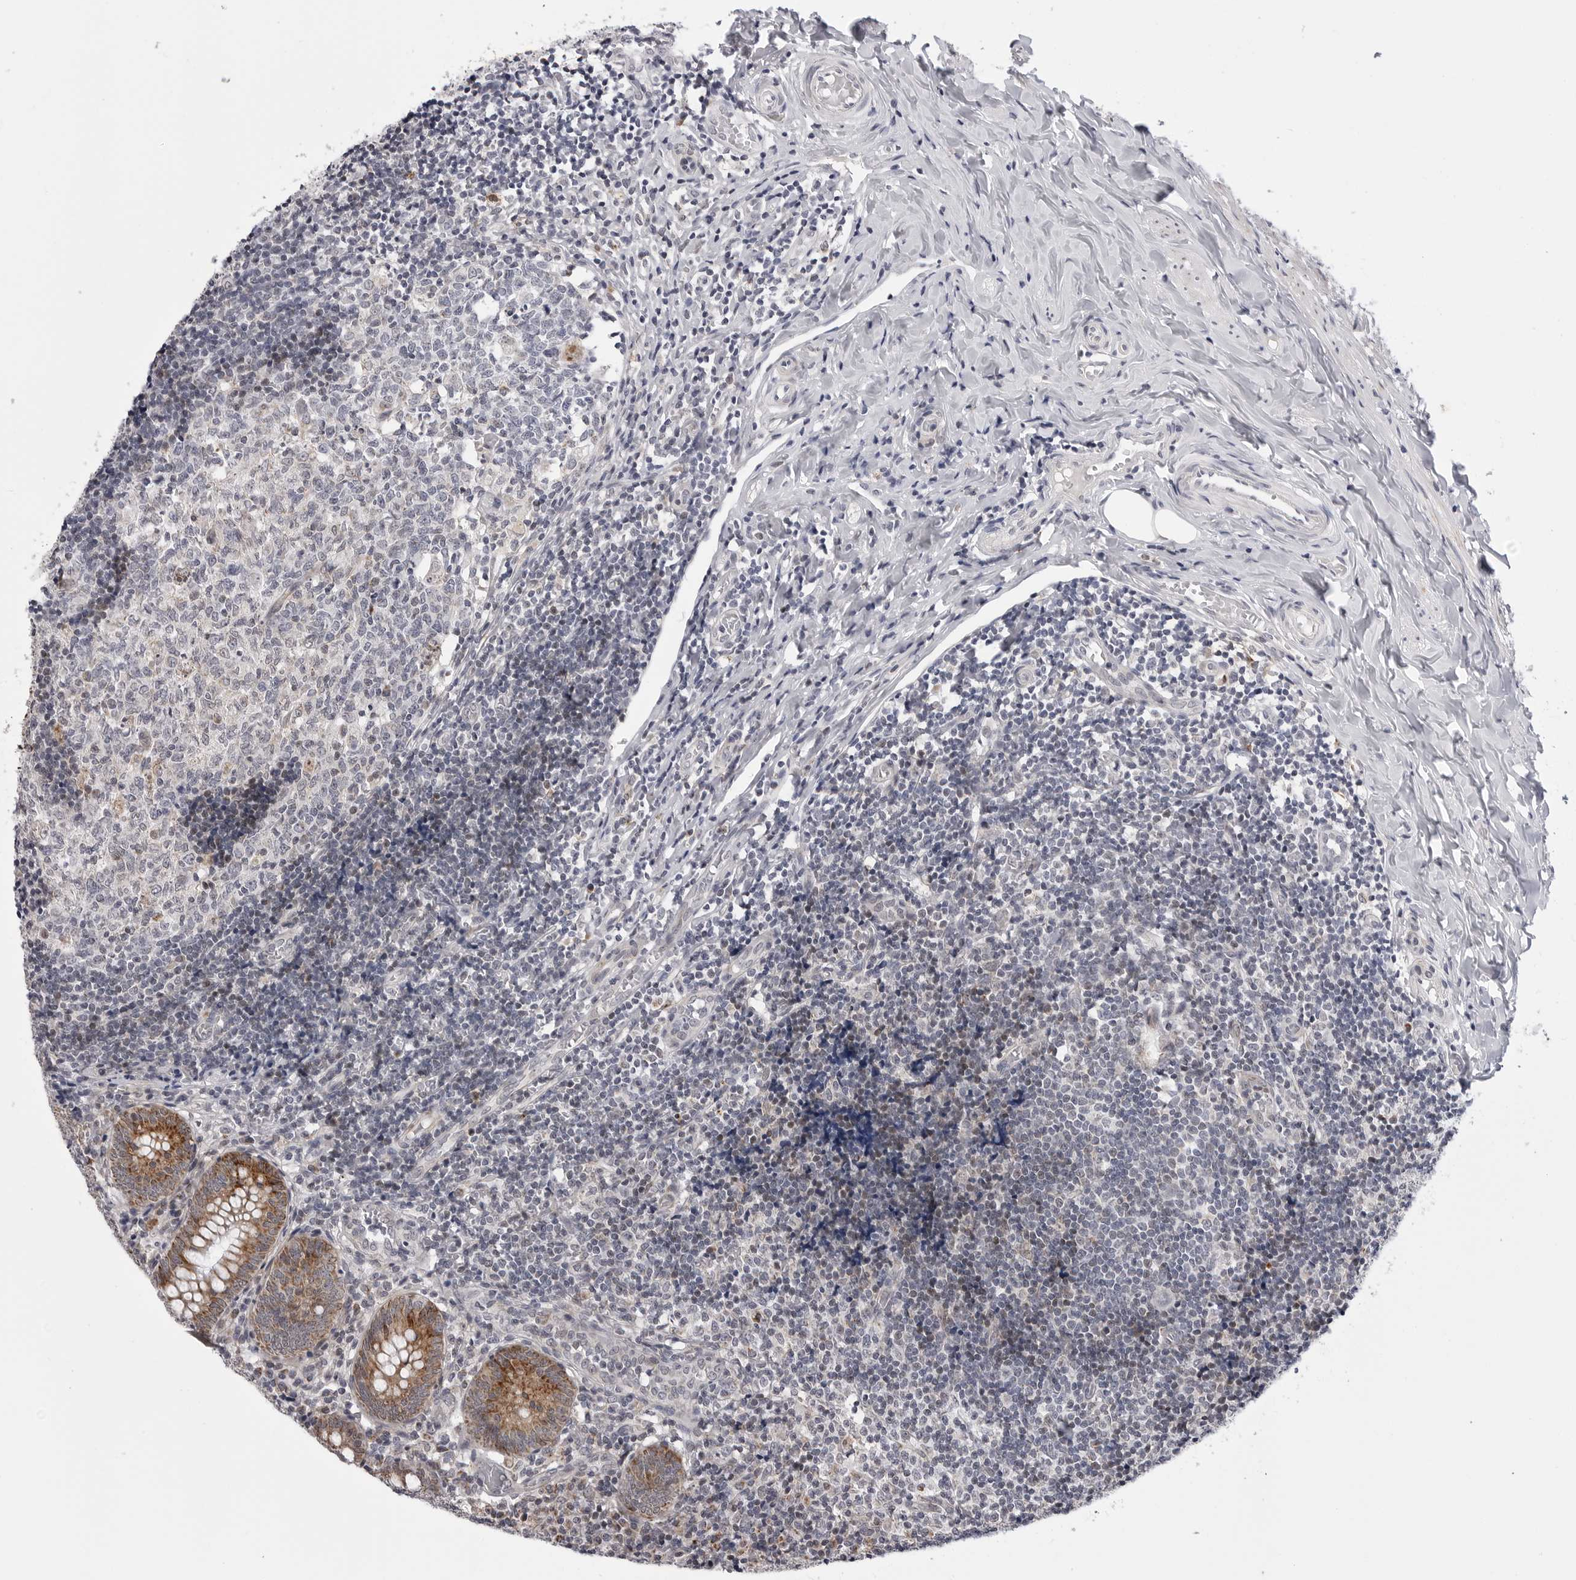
{"staining": {"intensity": "moderate", "quantity": ">75%", "location": "cytoplasmic/membranous"}, "tissue": "appendix", "cell_type": "Glandular cells", "image_type": "normal", "snomed": [{"axis": "morphology", "description": "Normal tissue, NOS"}, {"axis": "topography", "description": "Appendix"}], "caption": "Normal appendix exhibits moderate cytoplasmic/membranous expression in about >75% of glandular cells Using DAB (brown) and hematoxylin (blue) stains, captured at high magnification using brightfield microscopy..", "gene": "CDK20", "patient": {"sex": "male", "age": 8}}